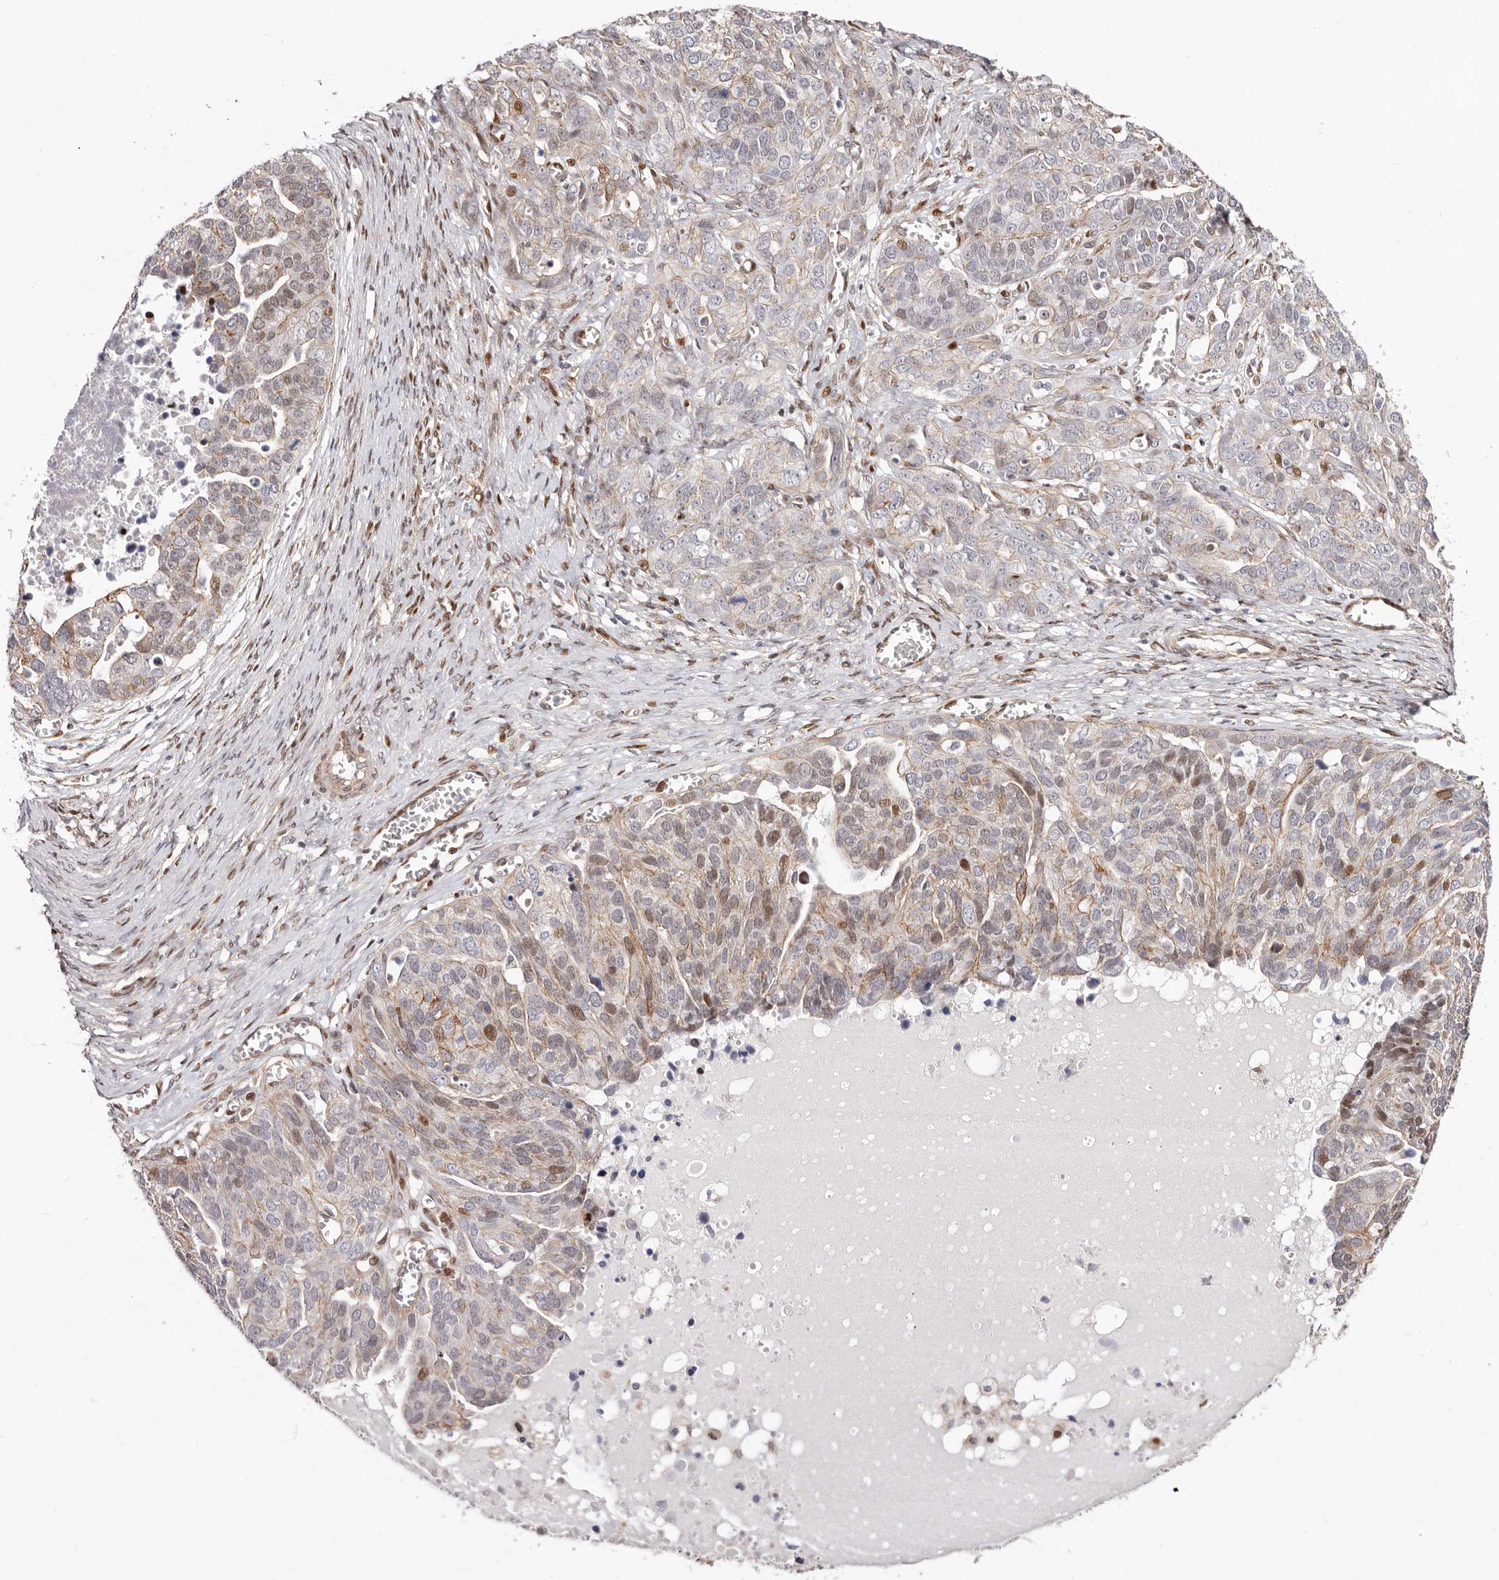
{"staining": {"intensity": "moderate", "quantity": "25%-75%", "location": "cytoplasmic/membranous,nuclear"}, "tissue": "ovarian cancer", "cell_type": "Tumor cells", "image_type": "cancer", "snomed": [{"axis": "morphology", "description": "Cystadenocarcinoma, serous, NOS"}, {"axis": "topography", "description": "Ovary"}], "caption": "Protein expression analysis of human ovarian cancer reveals moderate cytoplasmic/membranous and nuclear positivity in about 25%-75% of tumor cells.", "gene": "EPHX3", "patient": {"sex": "female", "age": 44}}